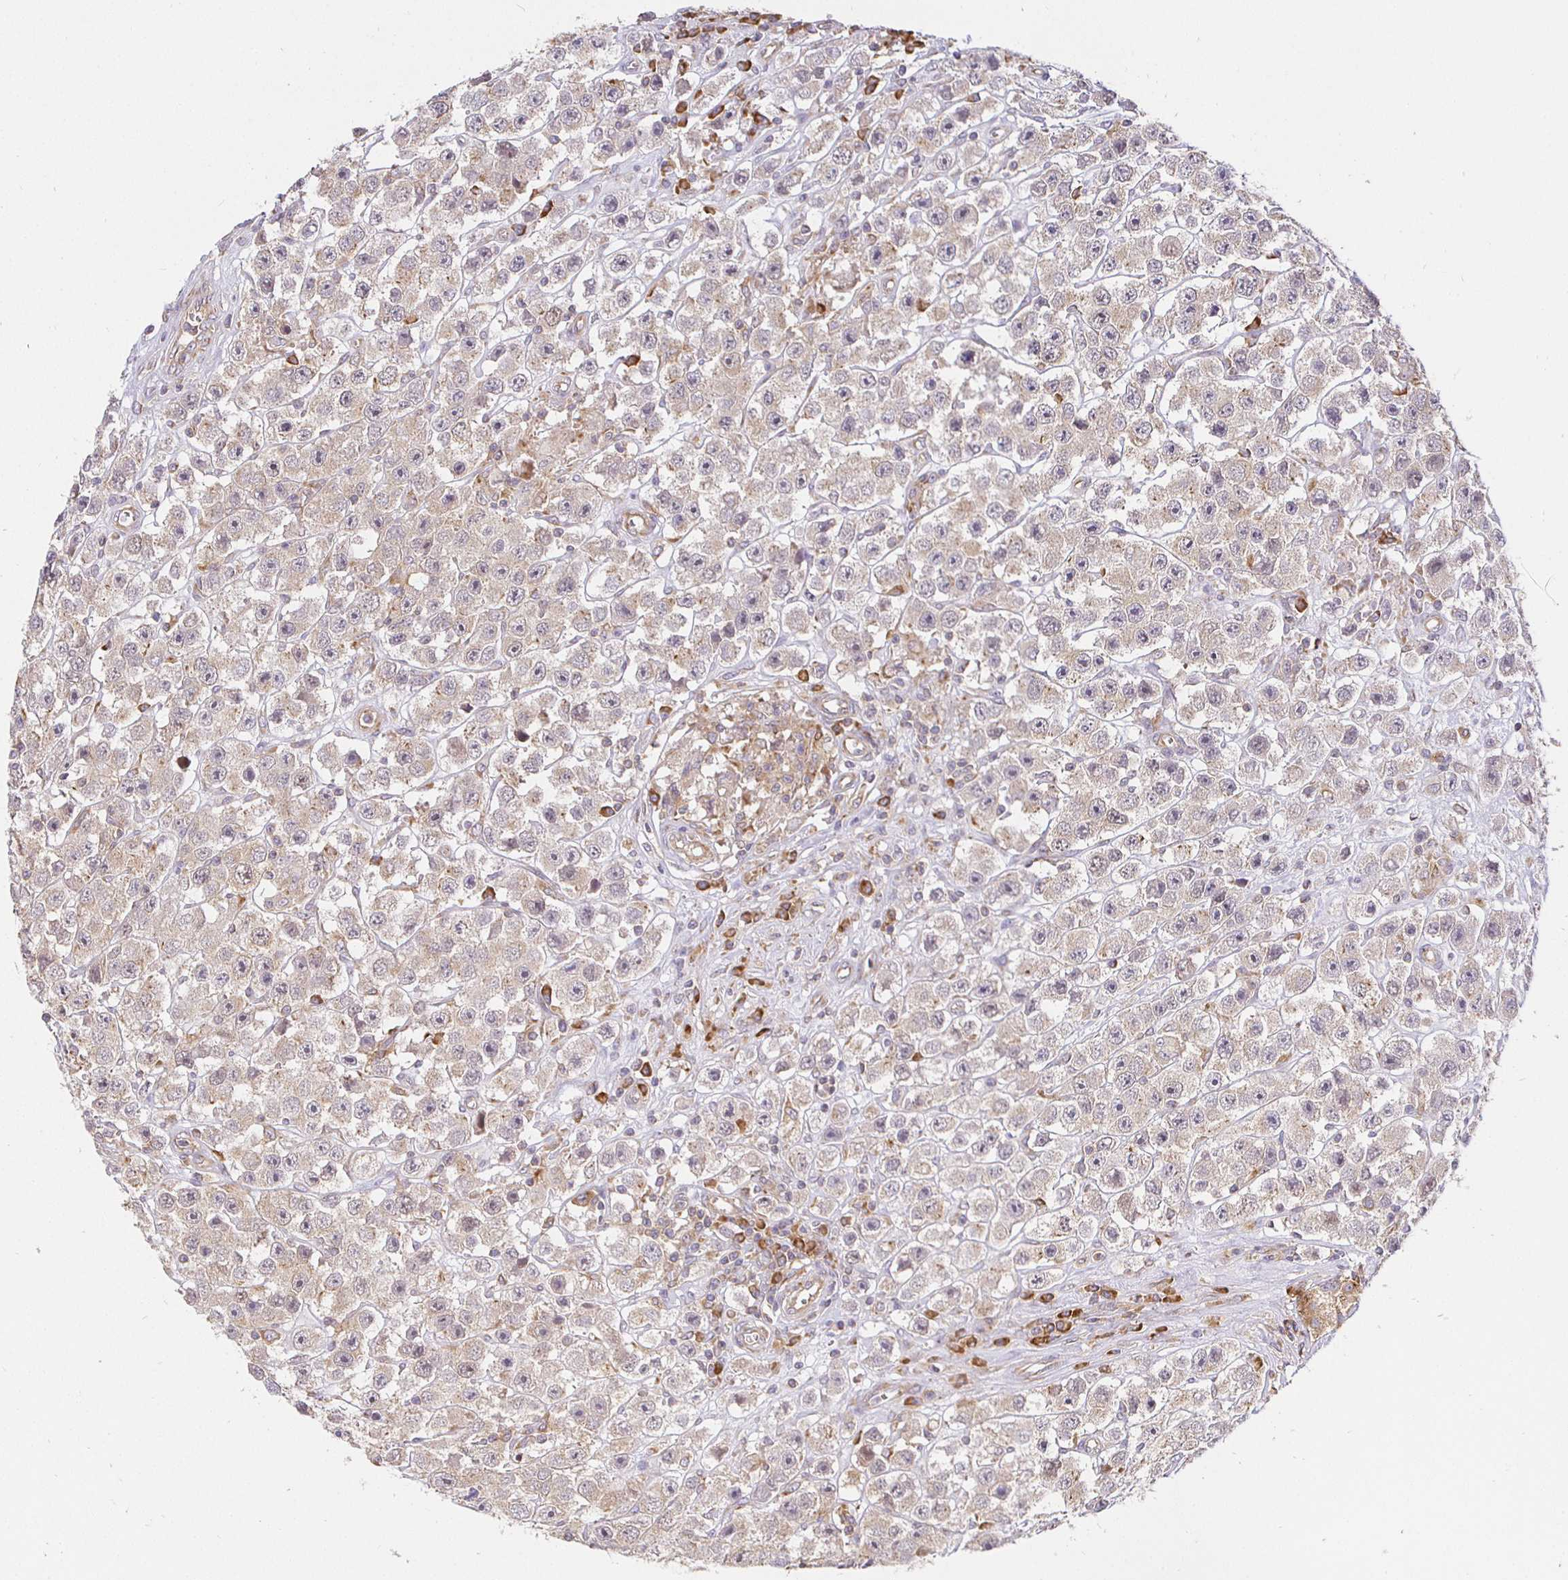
{"staining": {"intensity": "weak", "quantity": ">75%", "location": "cytoplasmic/membranous"}, "tissue": "testis cancer", "cell_type": "Tumor cells", "image_type": "cancer", "snomed": [{"axis": "morphology", "description": "Seminoma, NOS"}, {"axis": "topography", "description": "Testis"}], "caption": "Protein expression analysis of human testis cancer (seminoma) reveals weak cytoplasmic/membranous positivity in approximately >75% of tumor cells.", "gene": "IRAK1", "patient": {"sex": "male", "age": 45}}